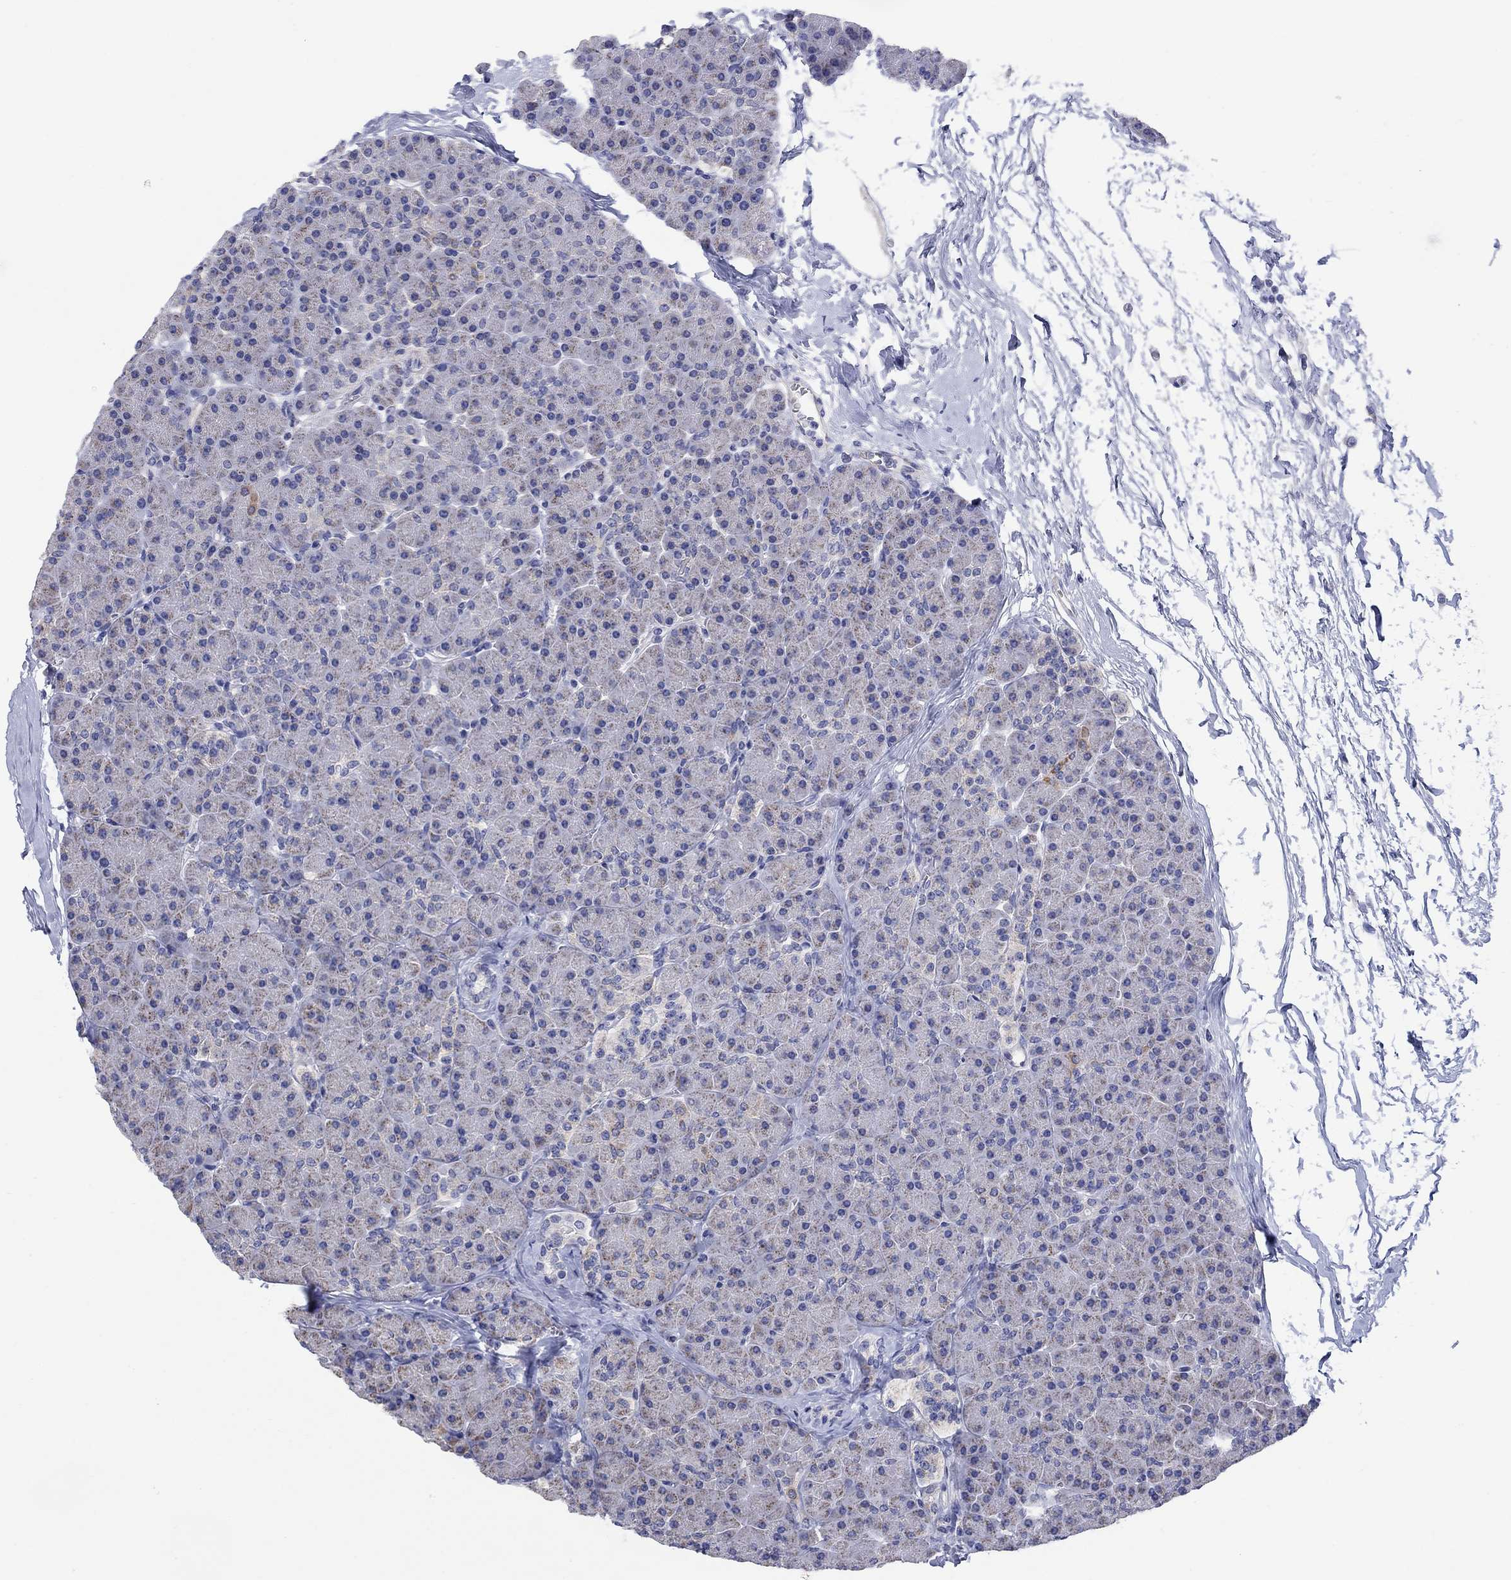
{"staining": {"intensity": "moderate", "quantity": "<25%", "location": "cytoplasmic/membranous"}, "tissue": "pancreas", "cell_type": "Exocrine glandular cells", "image_type": "normal", "snomed": [{"axis": "morphology", "description": "Normal tissue, NOS"}, {"axis": "topography", "description": "Pancreas"}], "caption": "Protein expression analysis of normal pancreas displays moderate cytoplasmic/membranous expression in approximately <25% of exocrine glandular cells. (IHC, brightfield microscopy, high magnification).", "gene": "CLVS1", "patient": {"sex": "female", "age": 44}}